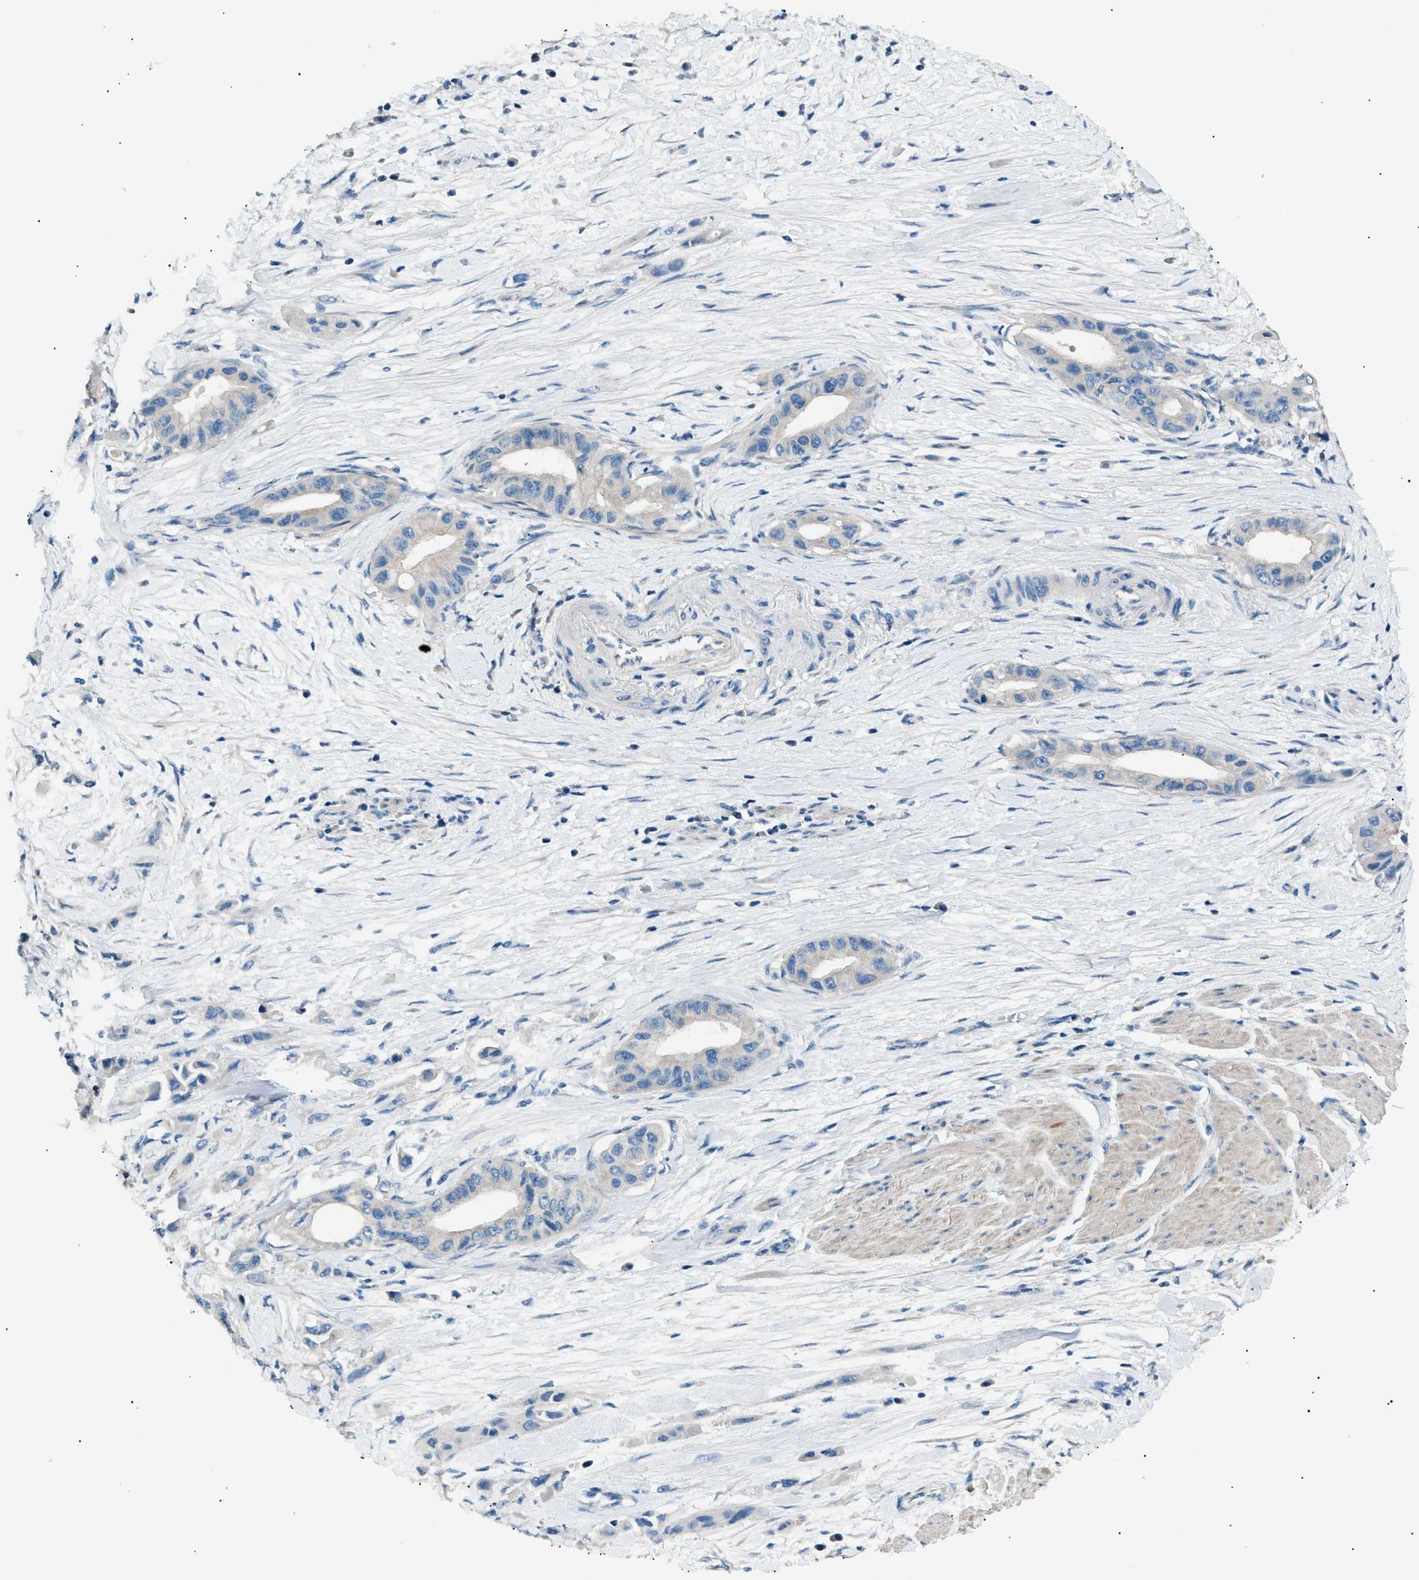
{"staining": {"intensity": "negative", "quantity": "none", "location": "none"}, "tissue": "pancreatic cancer", "cell_type": "Tumor cells", "image_type": "cancer", "snomed": [{"axis": "morphology", "description": "Adenocarcinoma, NOS"}, {"axis": "topography", "description": "Pancreas"}], "caption": "A photomicrograph of human adenocarcinoma (pancreatic) is negative for staining in tumor cells.", "gene": "LRRC37B", "patient": {"sex": "female", "age": 73}}